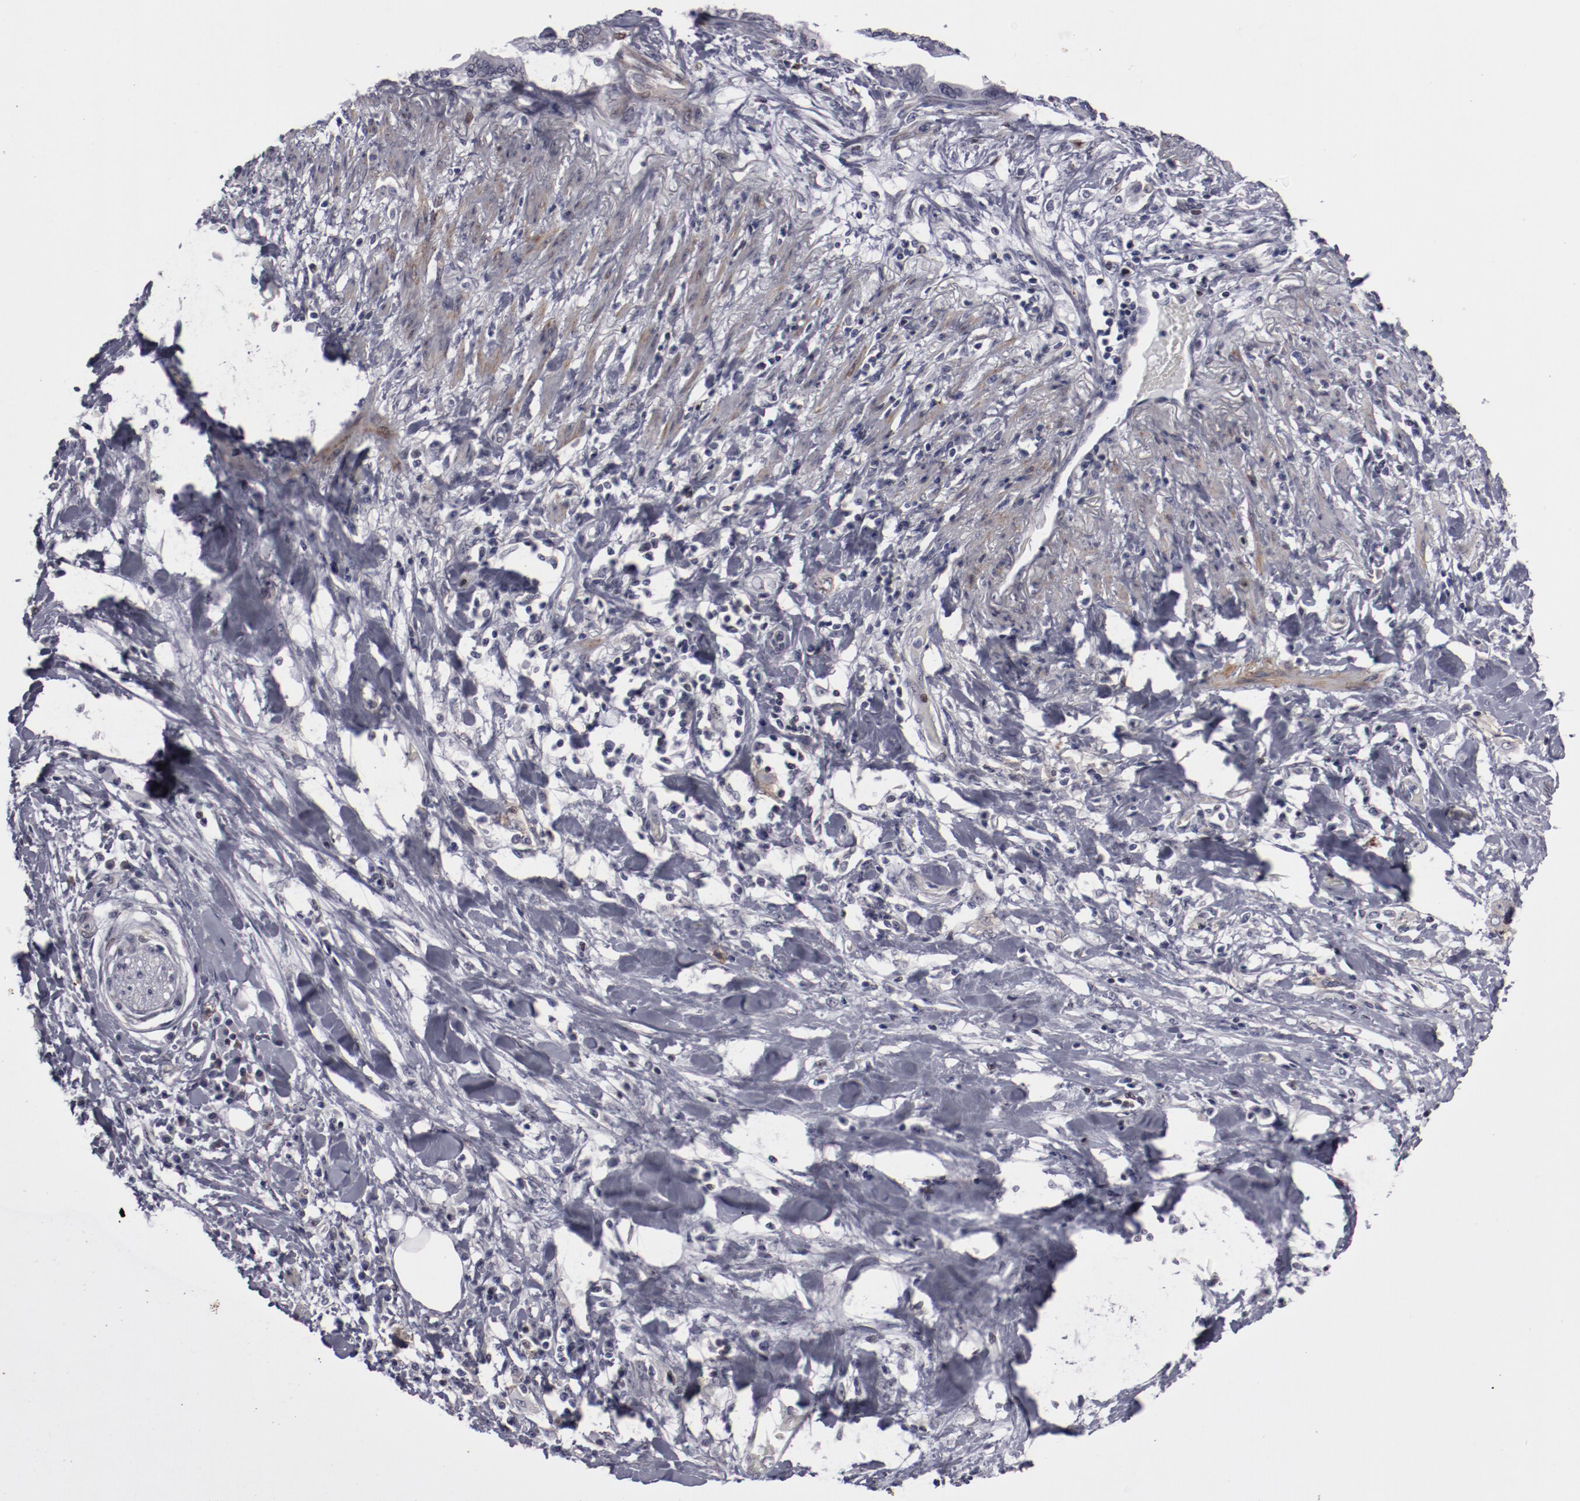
{"staining": {"intensity": "negative", "quantity": "none", "location": "none"}, "tissue": "pancreatic cancer", "cell_type": "Tumor cells", "image_type": "cancer", "snomed": [{"axis": "morphology", "description": "Adenocarcinoma, NOS"}, {"axis": "topography", "description": "Pancreas"}], "caption": "Immunohistochemistry (IHC) histopathology image of human adenocarcinoma (pancreatic) stained for a protein (brown), which demonstrates no staining in tumor cells. The staining was performed using DAB (3,3'-diaminobenzidine) to visualize the protein expression in brown, while the nuclei were stained in blue with hematoxylin (Magnification: 20x).", "gene": "LEF1", "patient": {"sex": "female", "age": 64}}